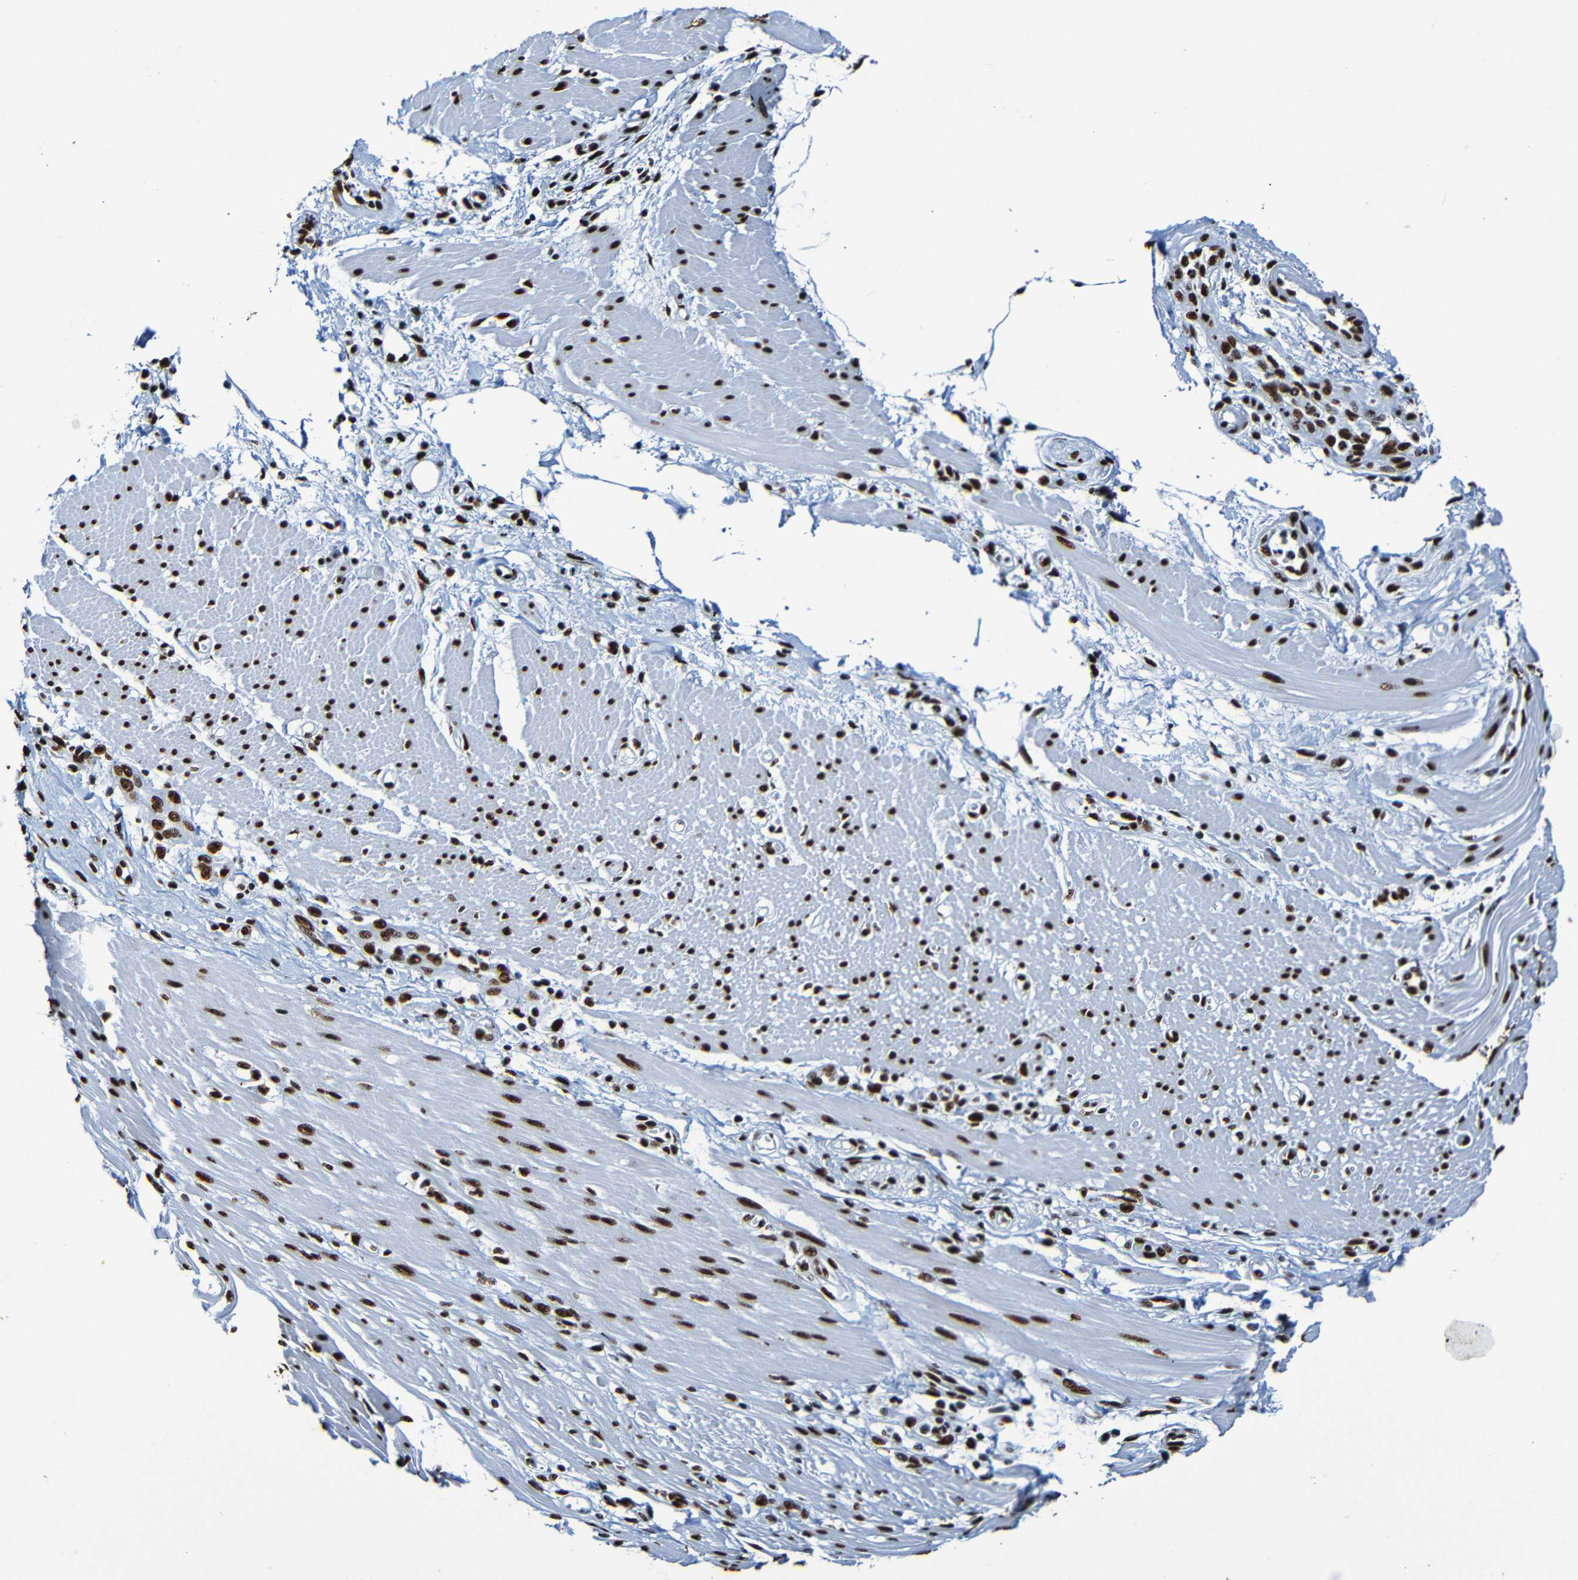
{"staining": {"intensity": "strong", "quantity": ">75%", "location": "nuclear"}, "tissue": "pancreatic cancer", "cell_type": "Tumor cells", "image_type": "cancer", "snomed": [{"axis": "morphology", "description": "Adenocarcinoma, NOS"}, {"axis": "topography", "description": "Pancreas"}], "caption": "Immunohistochemistry (IHC) image of human adenocarcinoma (pancreatic) stained for a protein (brown), which exhibits high levels of strong nuclear expression in approximately >75% of tumor cells.", "gene": "SRSF3", "patient": {"sex": "female", "age": 75}}